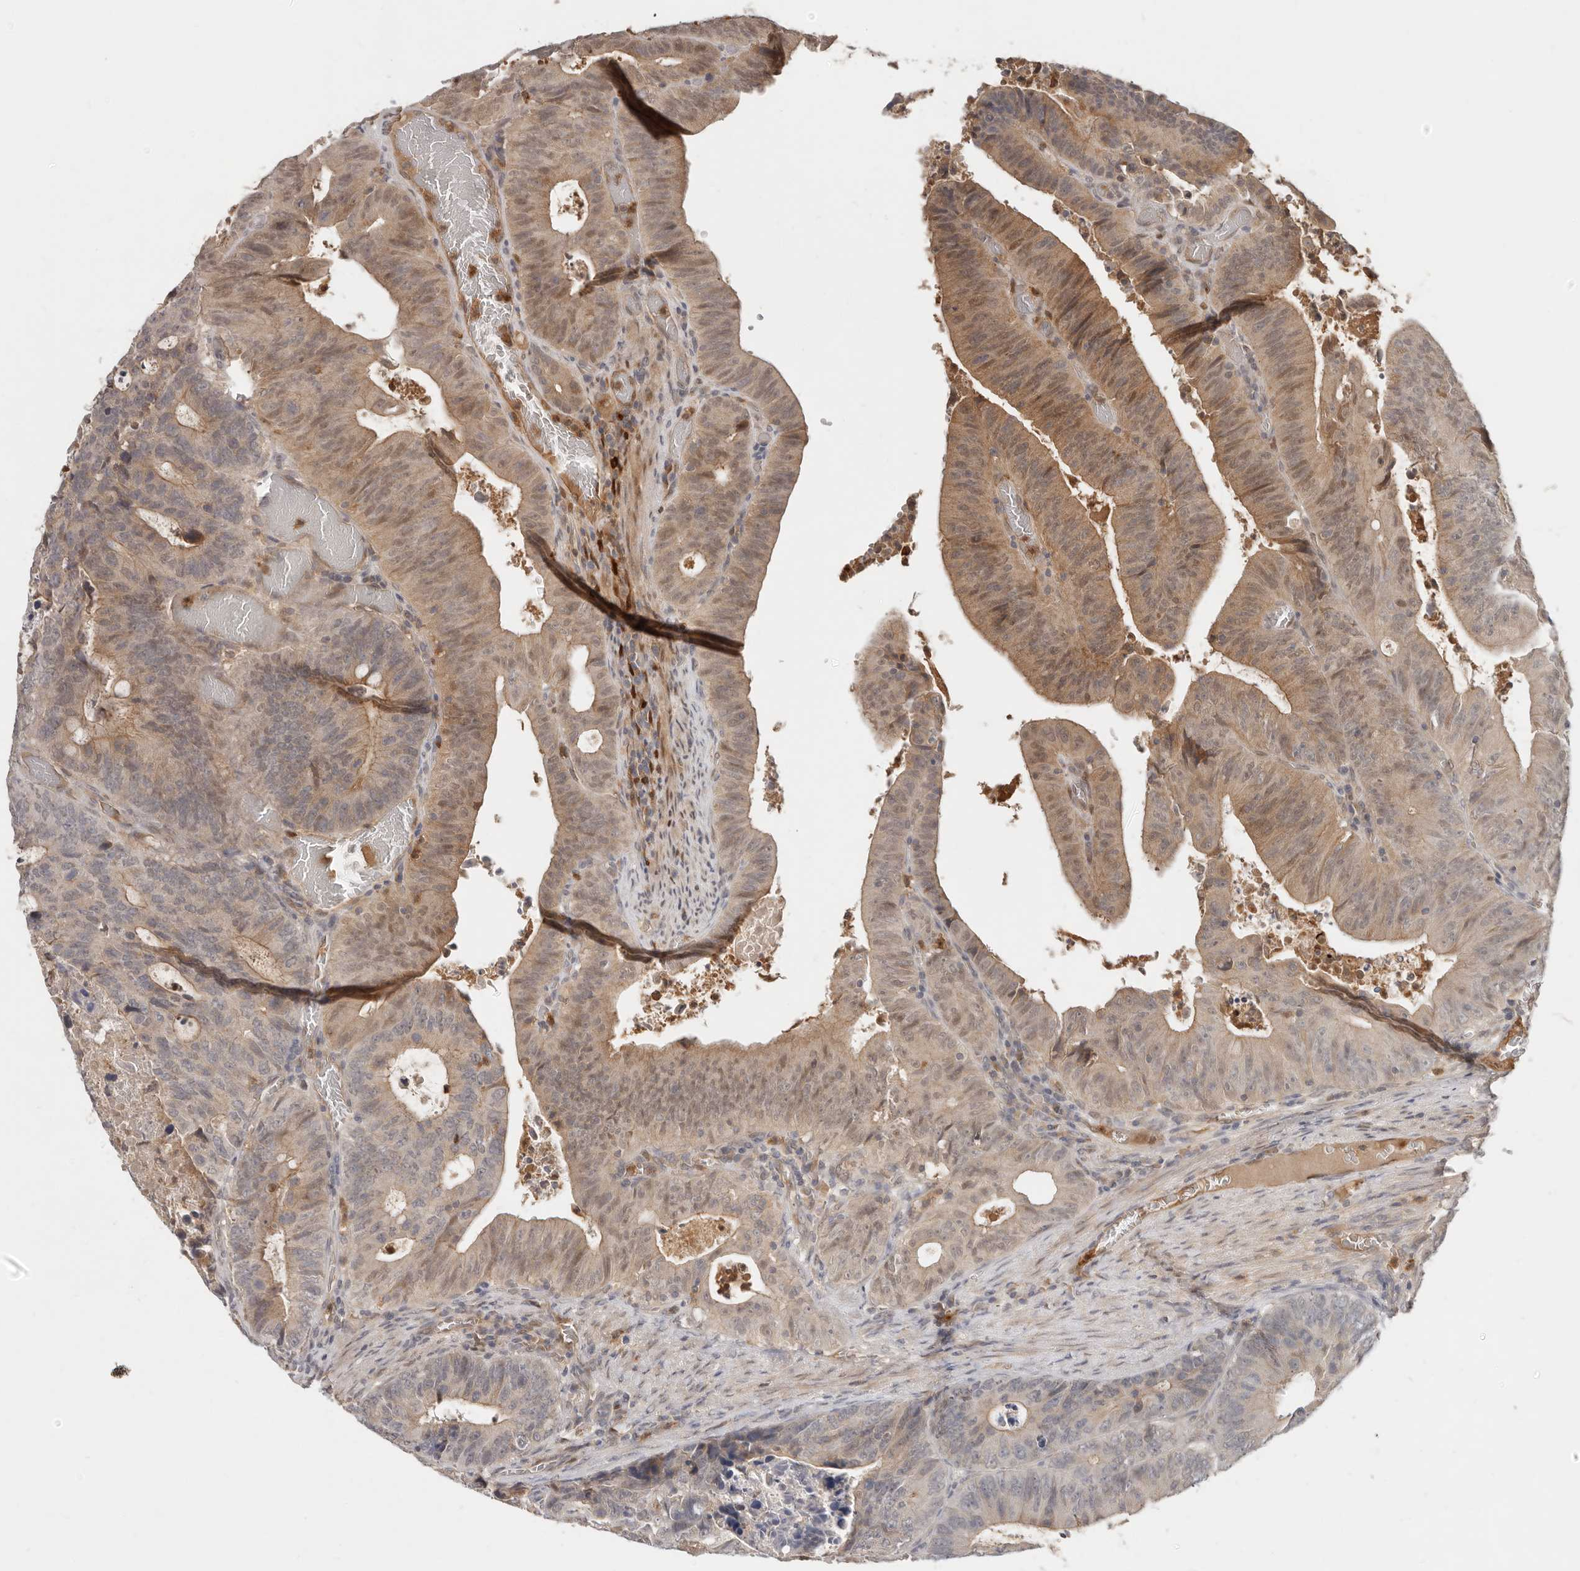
{"staining": {"intensity": "moderate", "quantity": "25%-75%", "location": "cytoplasmic/membranous,nuclear"}, "tissue": "colorectal cancer", "cell_type": "Tumor cells", "image_type": "cancer", "snomed": [{"axis": "morphology", "description": "Adenocarcinoma, NOS"}, {"axis": "topography", "description": "Colon"}], "caption": "Protein staining shows moderate cytoplasmic/membranous and nuclear staining in approximately 25%-75% of tumor cells in colorectal adenocarcinoma. The staining is performed using DAB brown chromogen to label protein expression. The nuclei are counter-stained blue using hematoxylin.", "gene": "USP49", "patient": {"sex": "male", "age": 87}}